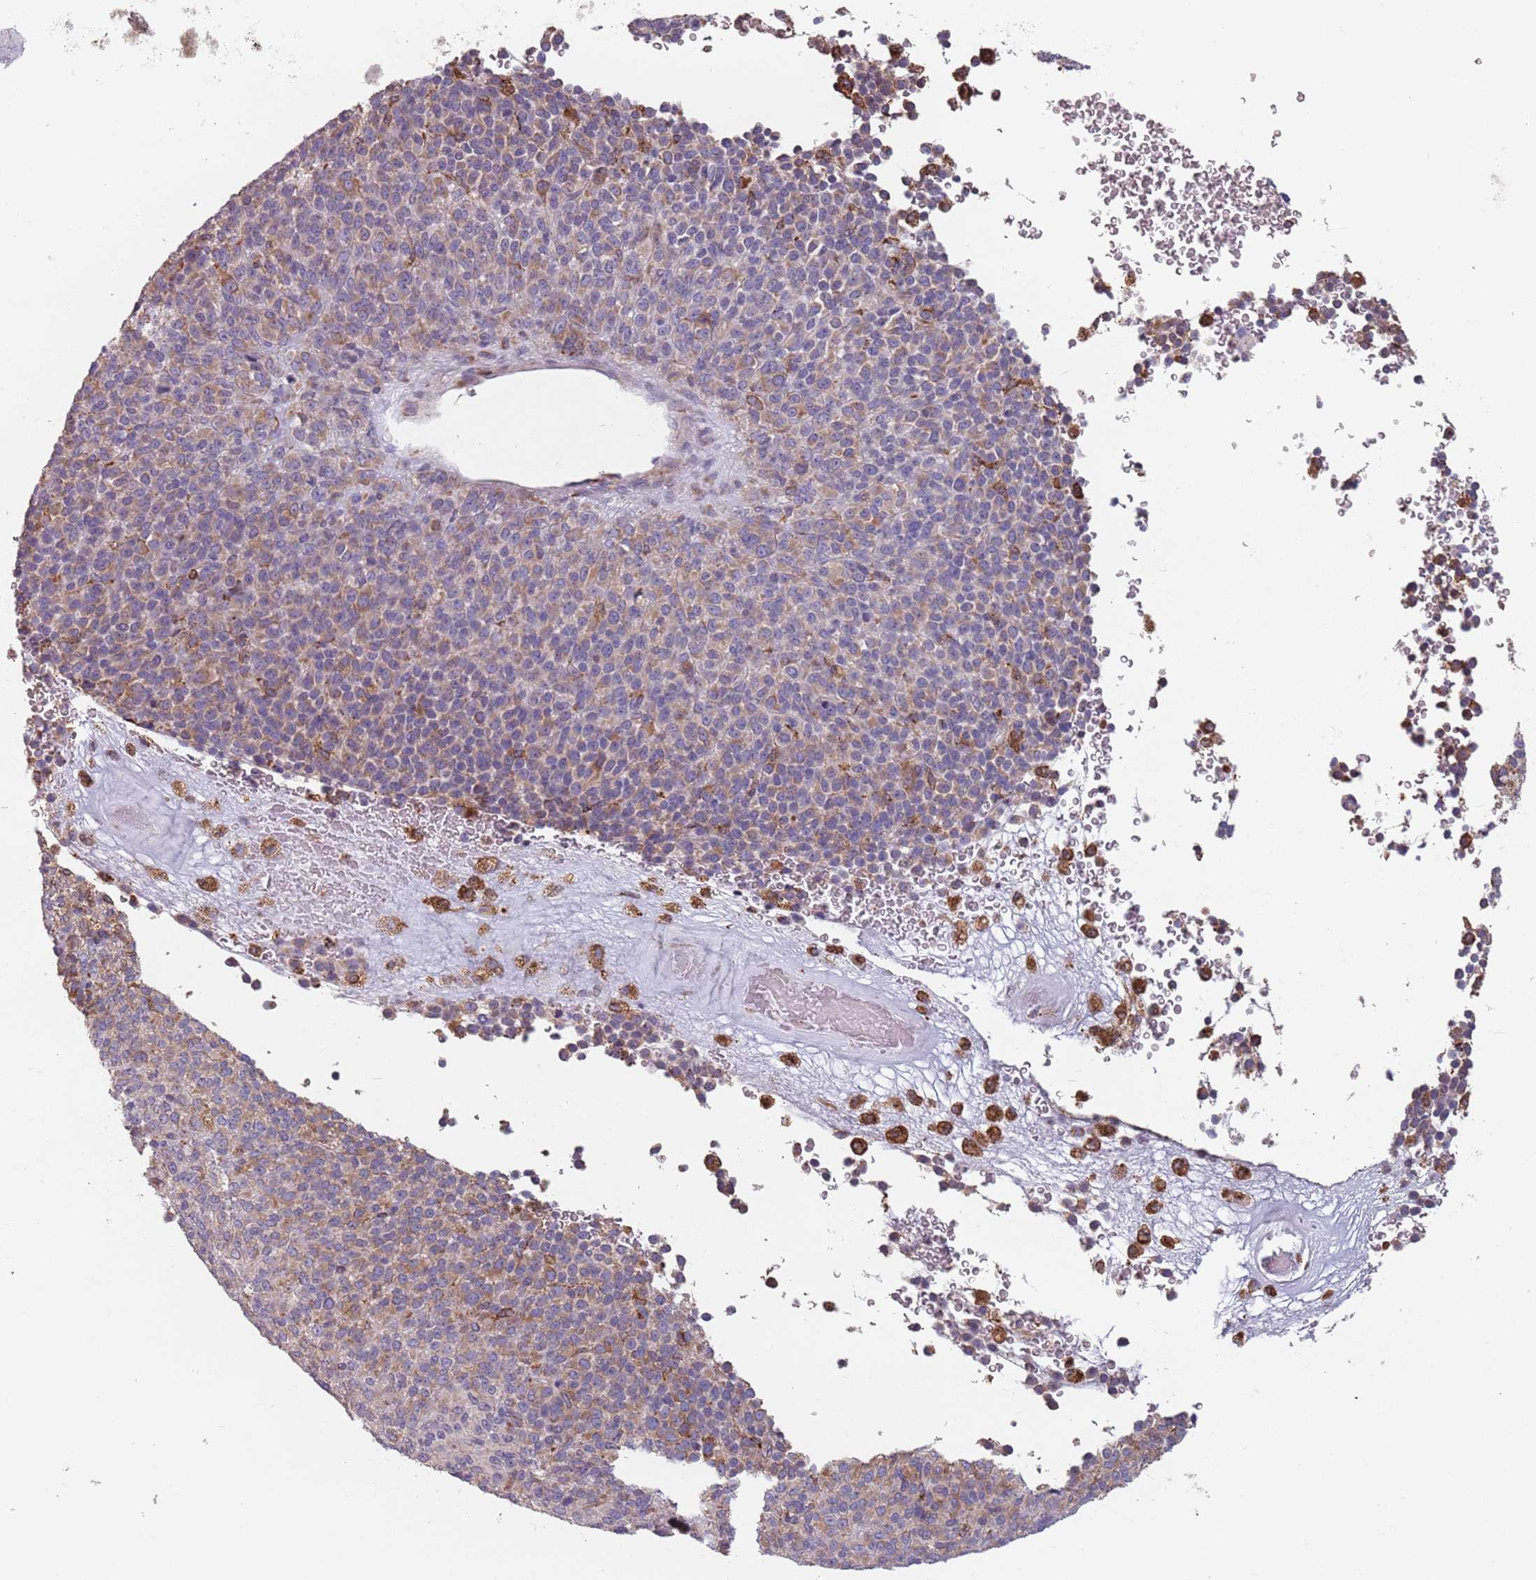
{"staining": {"intensity": "negative", "quantity": "none", "location": "none"}, "tissue": "melanoma", "cell_type": "Tumor cells", "image_type": "cancer", "snomed": [{"axis": "morphology", "description": "Malignant melanoma, Metastatic site"}, {"axis": "topography", "description": "Brain"}], "caption": "Malignant melanoma (metastatic site) was stained to show a protein in brown. There is no significant staining in tumor cells. The staining was performed using DAB (3,3'-diaminobenzidine) to visualize the protein expression in brown, while the nuclei were stained in blue with hematoxylin (Magnification: 20x).", "gene": "RPS9", "patient": {"sex": "female", "age": 56}}